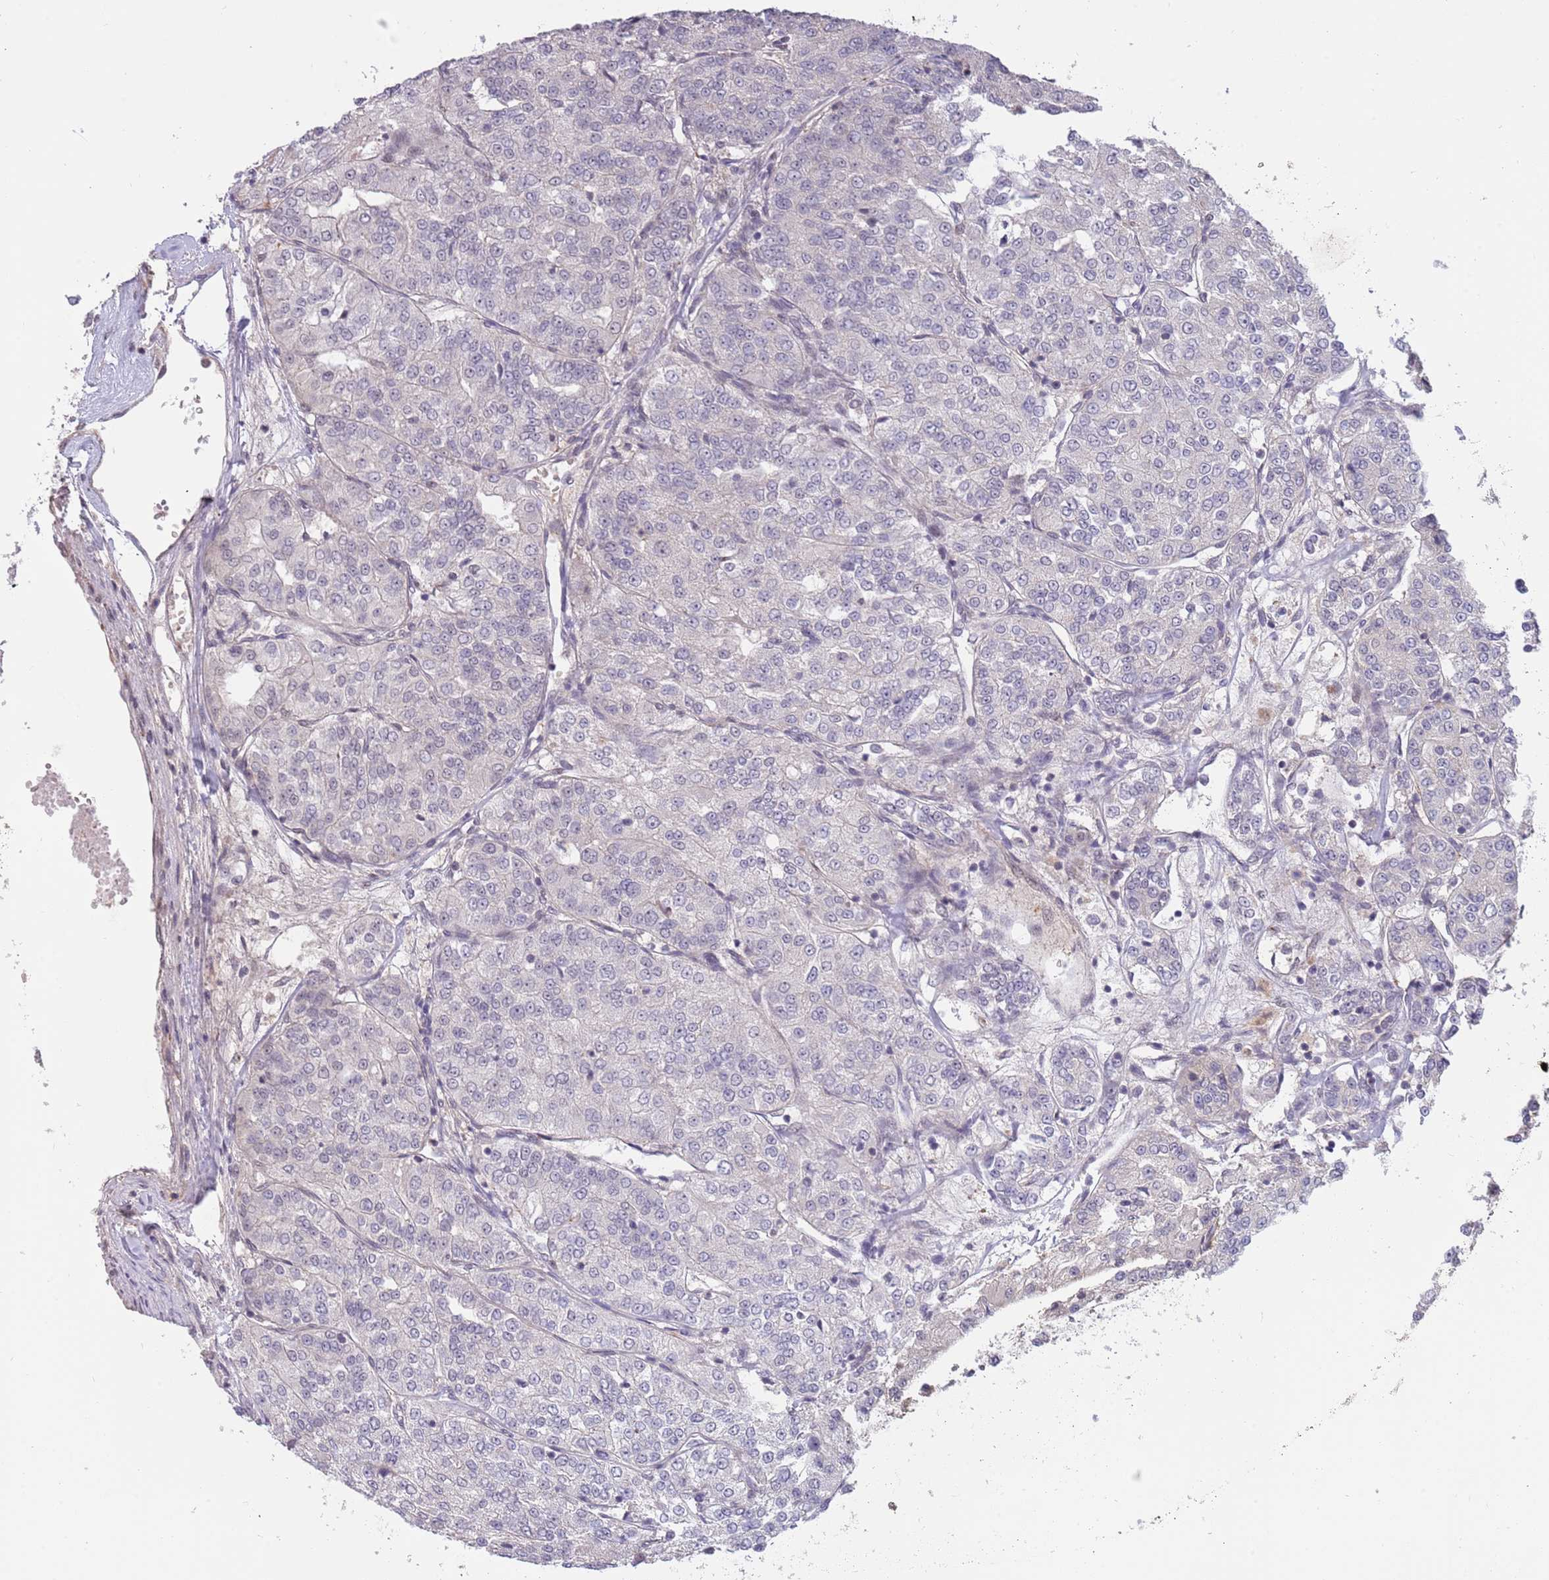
{"staining": {"intensity": "negative", "quantity": "none", "location": "none"}, "tissue": "renal cancer", "cell_type": "Tumor cells", "image_type": "cancer", "snomed": [{"axis": "morphology", "description": "Adenocarcinoma, NOS"}, {"axis": "topography", "description": "Kidney"}], "caption": "The image demonstrates no staining of tumor cells in adenocarcinoma (renal).", "gene": "ZBTB7A", "patient": {"sex": "female", "age": 63}}